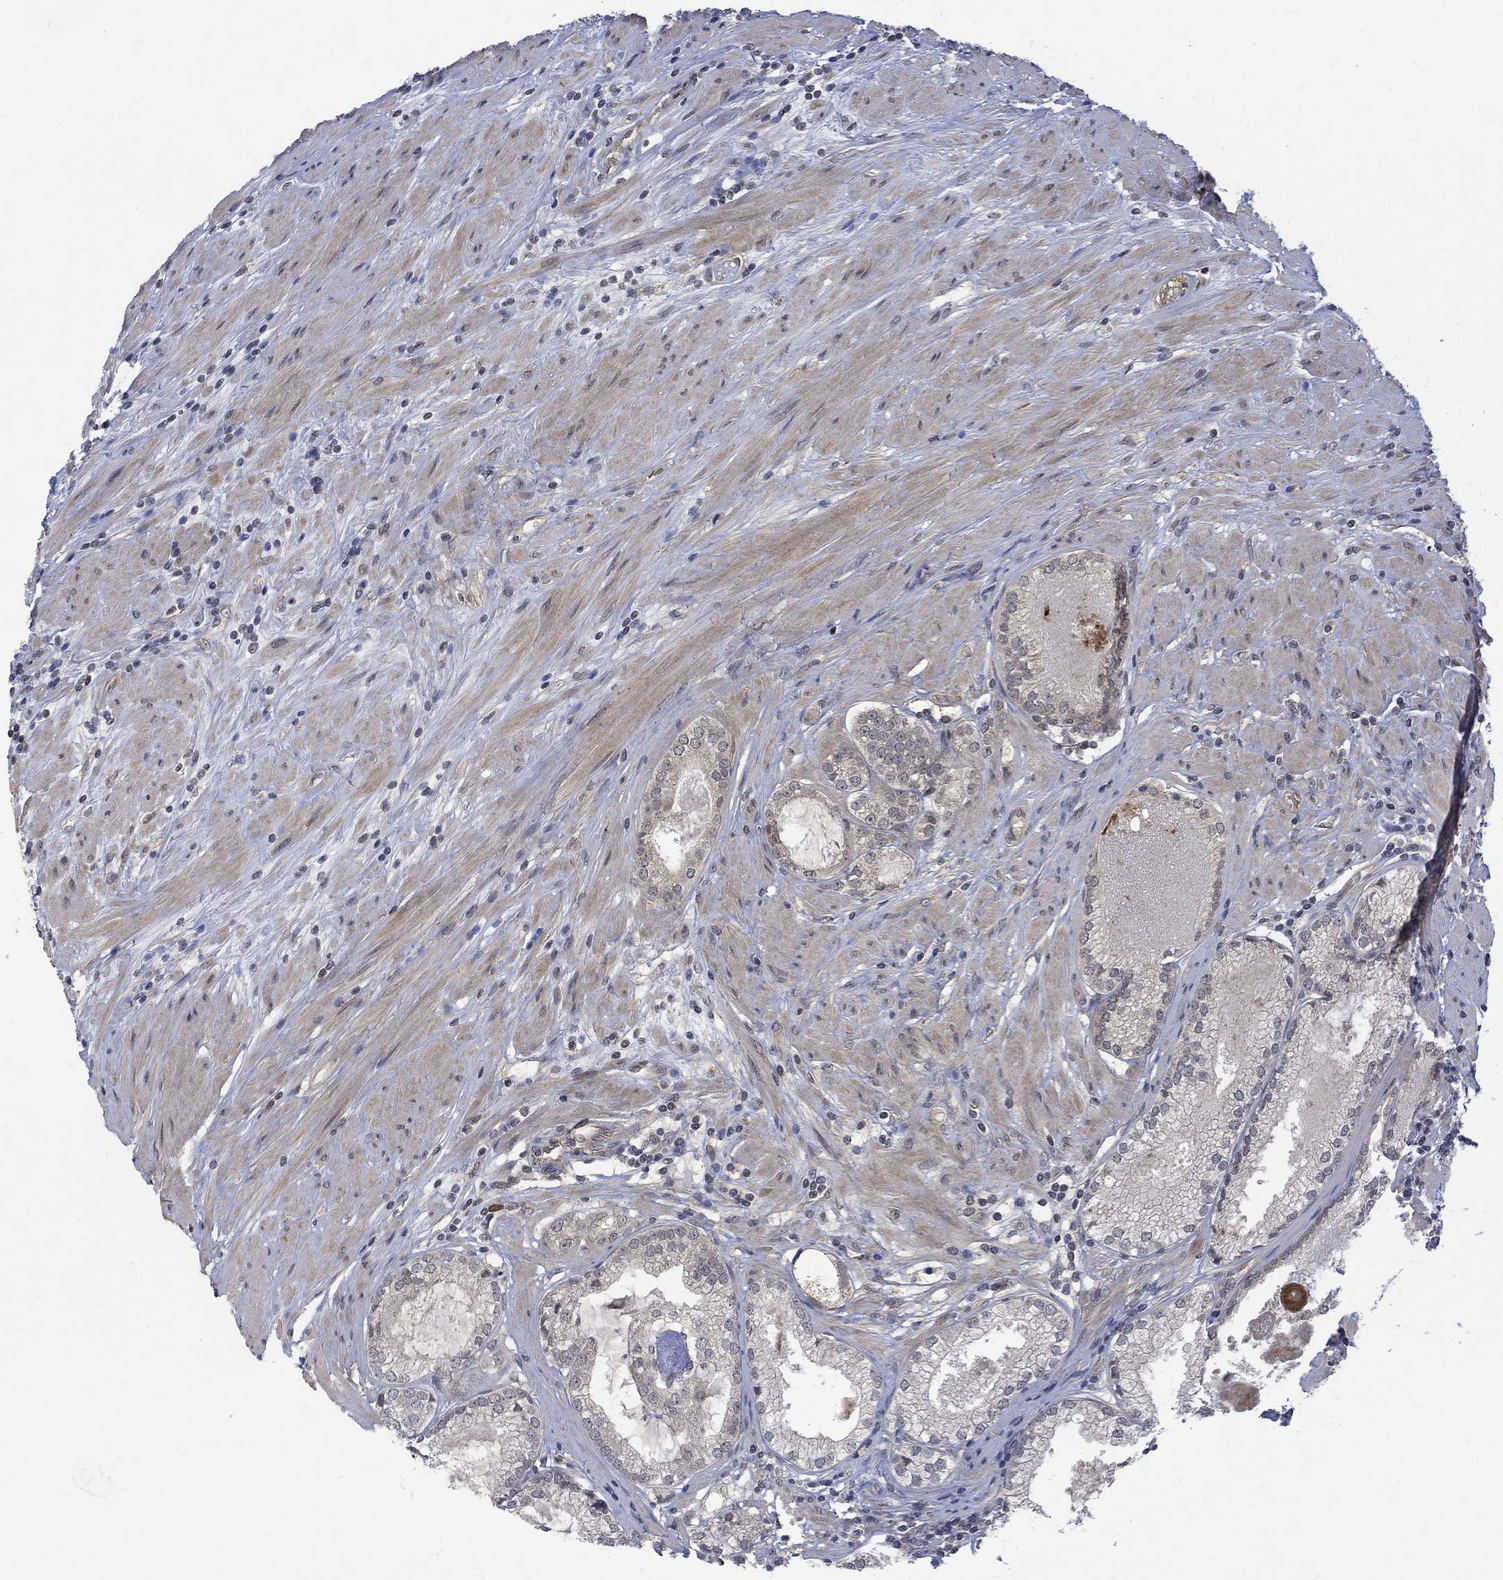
{"staining": {"intensity": "negative", "quantity": "none", "location": "none"}, "tissue": "prostate cancer", "cell_type": "Tumor cells", "image_type": "cancer", "snomed": [{"axis": "morphology", "description": "Adenocarcinoma, High grade"}, {"axis": "topography", "description": "Prostate and seminal vesicle, NOS"}], "caption": "Protein analysis of prostate cancer displays no significant positivity in tumor cells. The staining is performed using DAB brown chromogen with nuclei counter-stained in using hematoxylin.", "gene": "GRIN2D", "patient": {"sex": "male", "age": 62}}